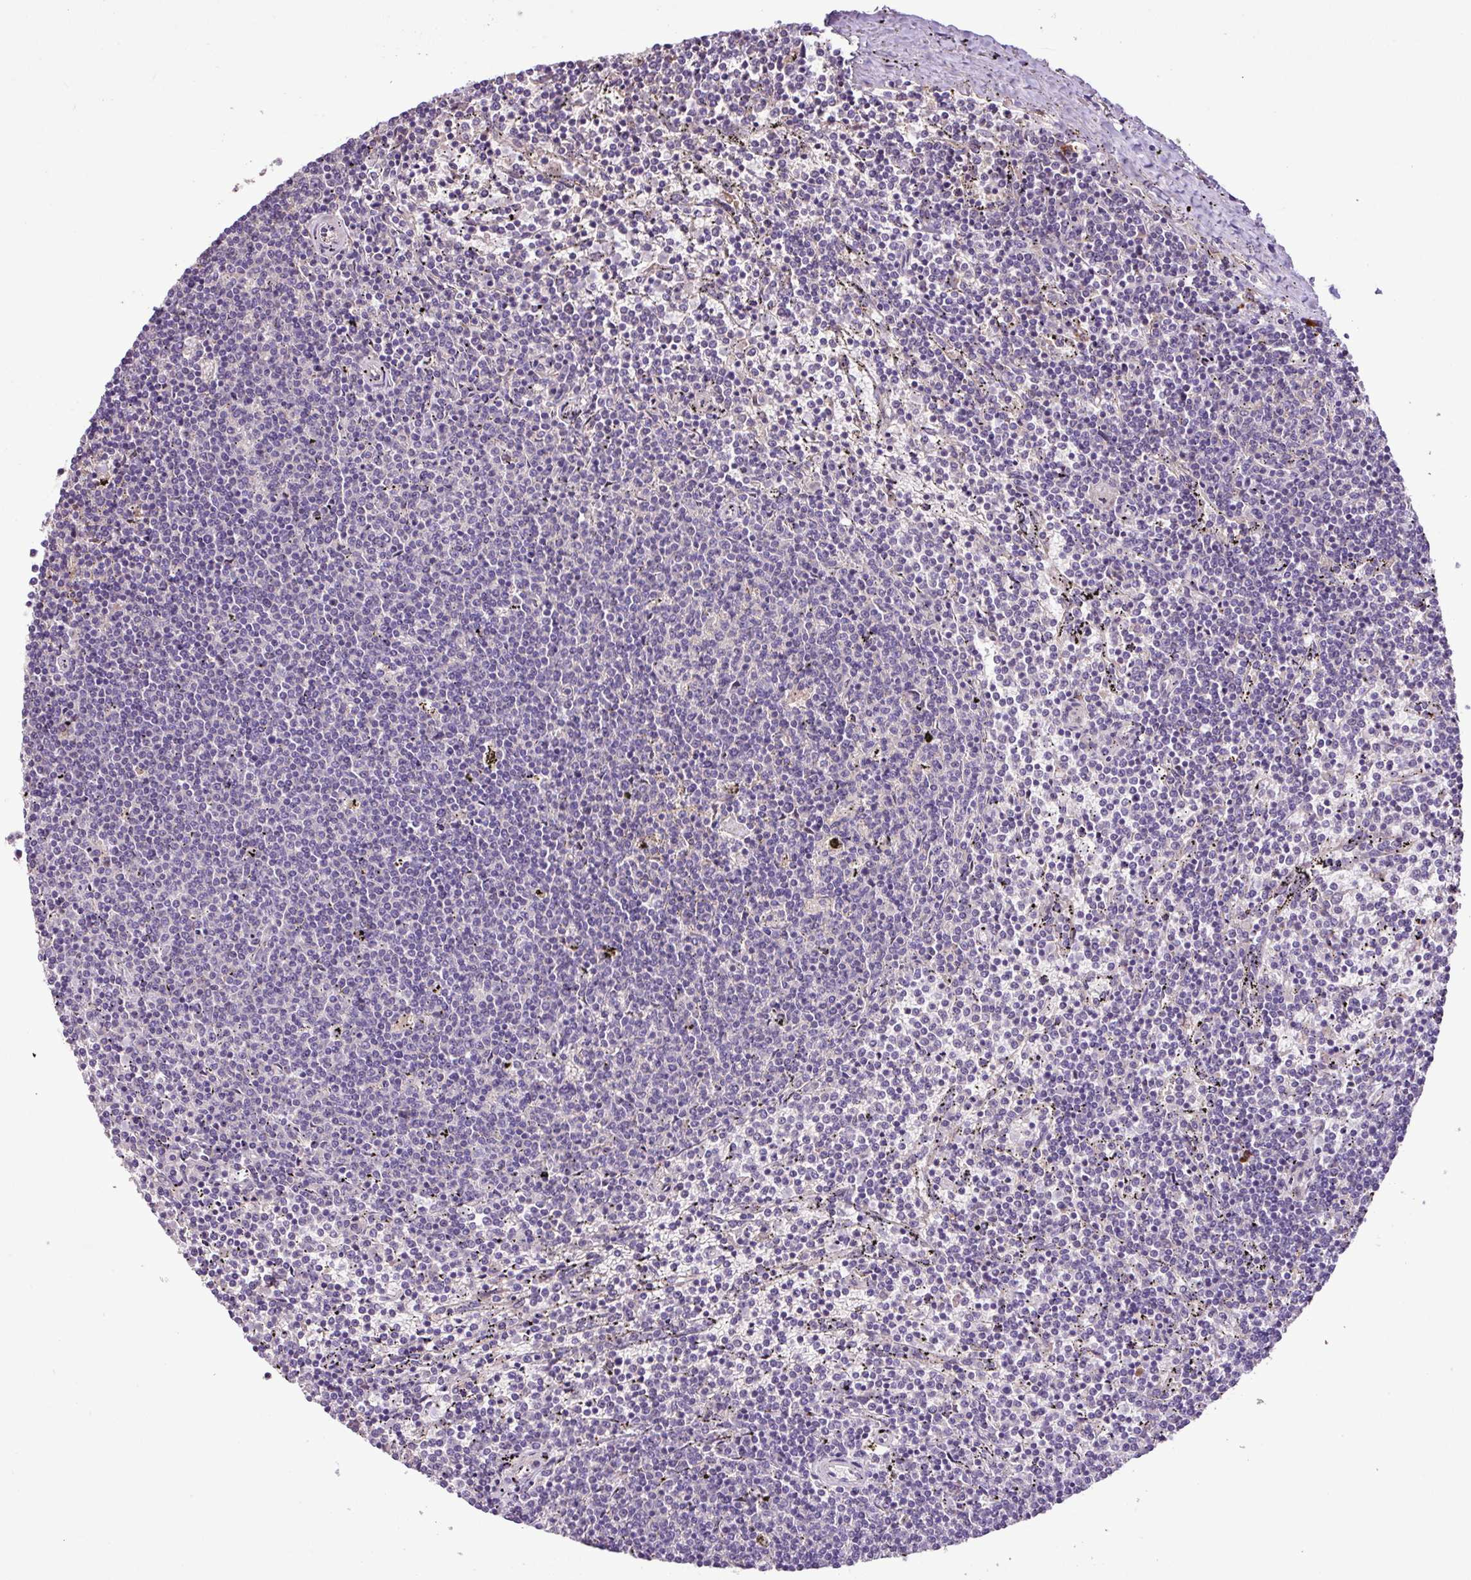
{"staining": {"intensity": "negative", "quantity": "none", "location": "none"}, "tissue": "lymphoma", "cell_type": "Tumor cells", "image_type": "cancer", "snomed": [{"axis": "morphology", "description": "Malignant lymphoma, non-Hodgkin's type, Low grade"}, {"axis": "topography", "description": "Spleen"}], "caption": "This is an immunohistochemistry (IHC) photomicrograph of human low-grade malignant lymphoma, non-Hodgkin's type. There is no staining in tumor cells.", "gene": "ZNF266", "patient": {"sex": "female", "age": 50}}